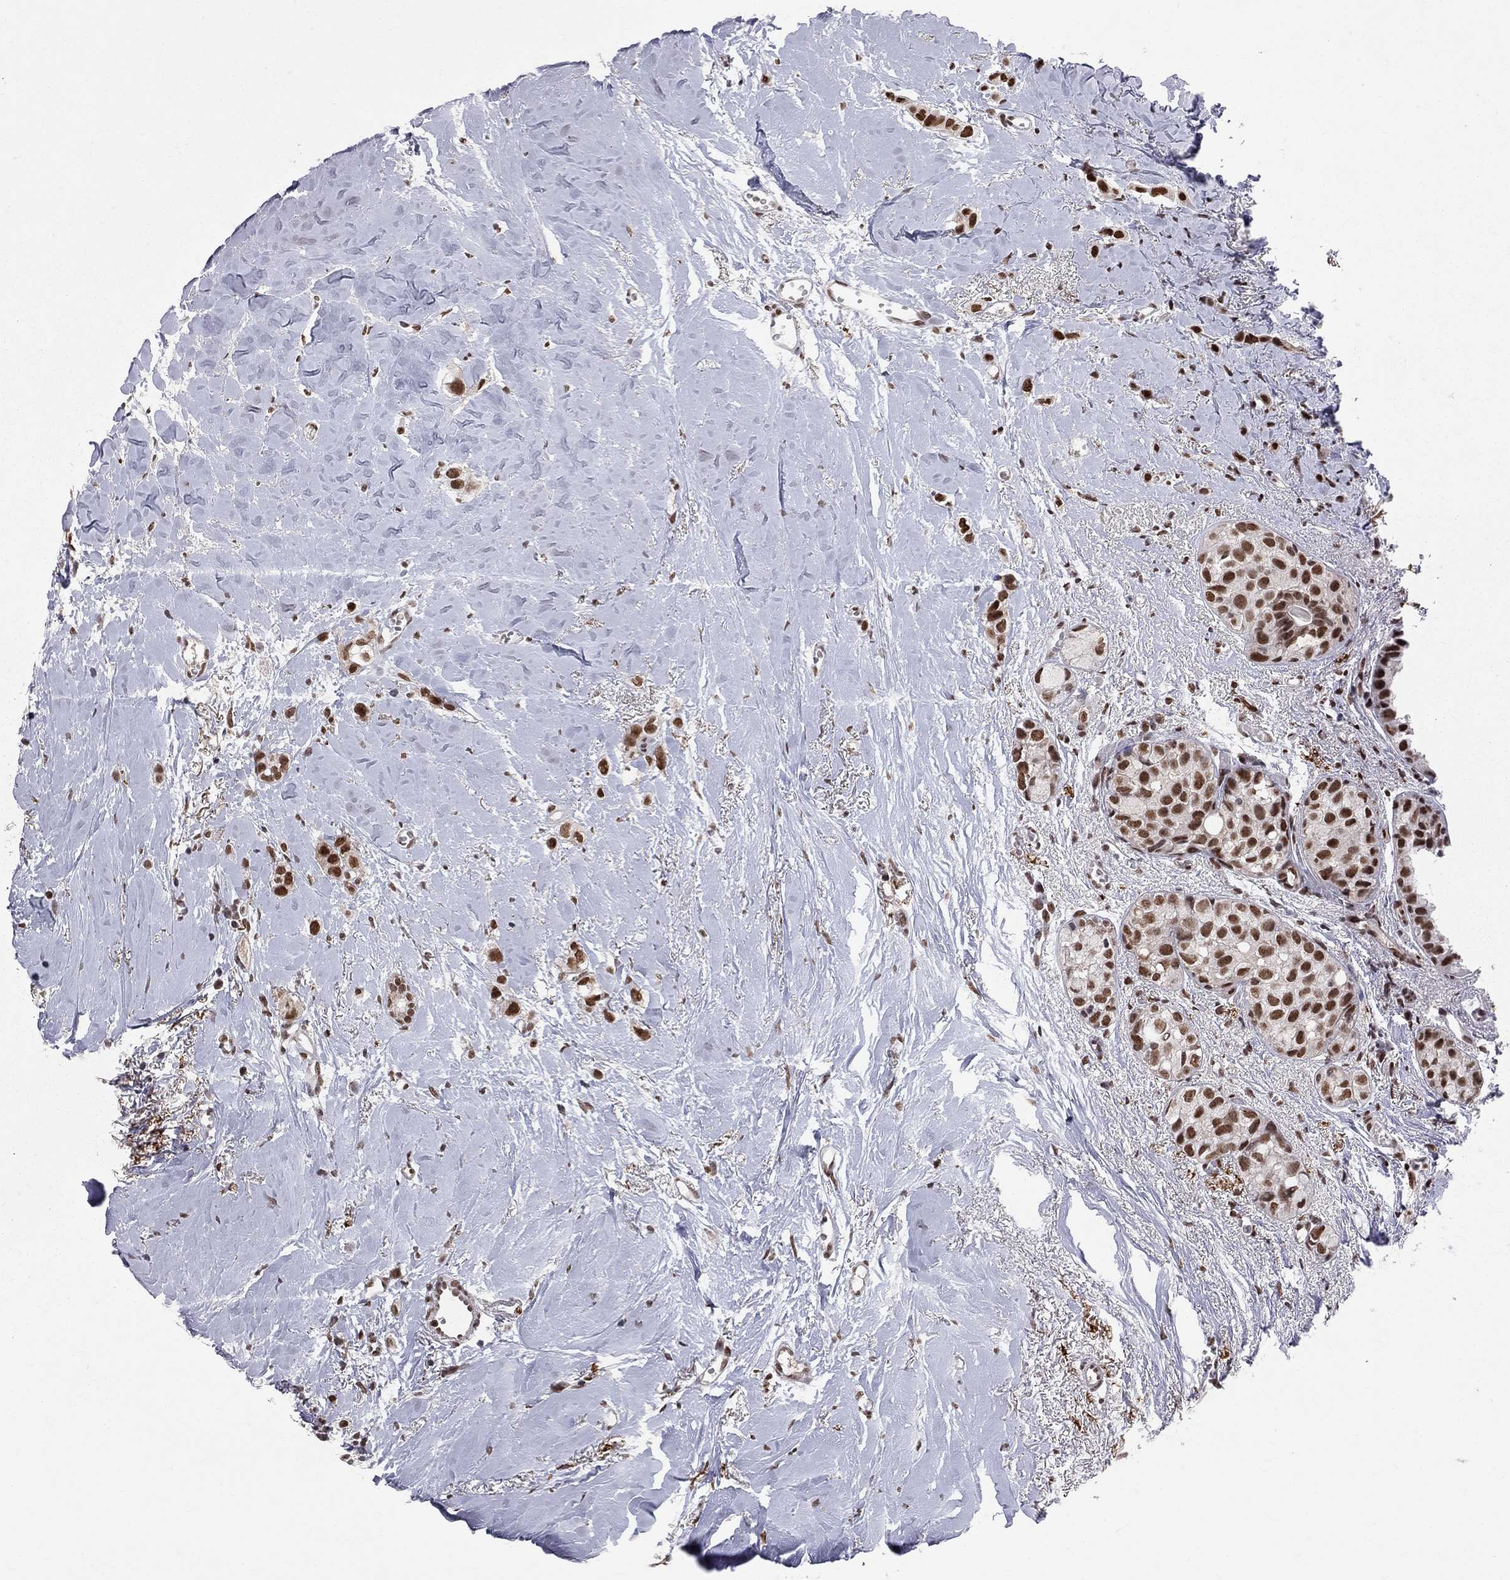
{"staining": {"intensity": "strong", "quantity": ">75%", "location": "nuclear"}, "tissue": "breast cancer", "cell_type": "Tumor cells", "image_type": "cancer", "snomed": [{"axis": "morphology", "description": "Duct carcinoma"}, {"axis": "topography", "description": "Breast"}], "caption": "This is a micrograph of immunohistochemistry staining of intraductal carcinoma (breast), which shows strong expression in the nuclear of tumor cells.", "gene": "SAP30L", "patient": {"sex": "female", "age": 85}}